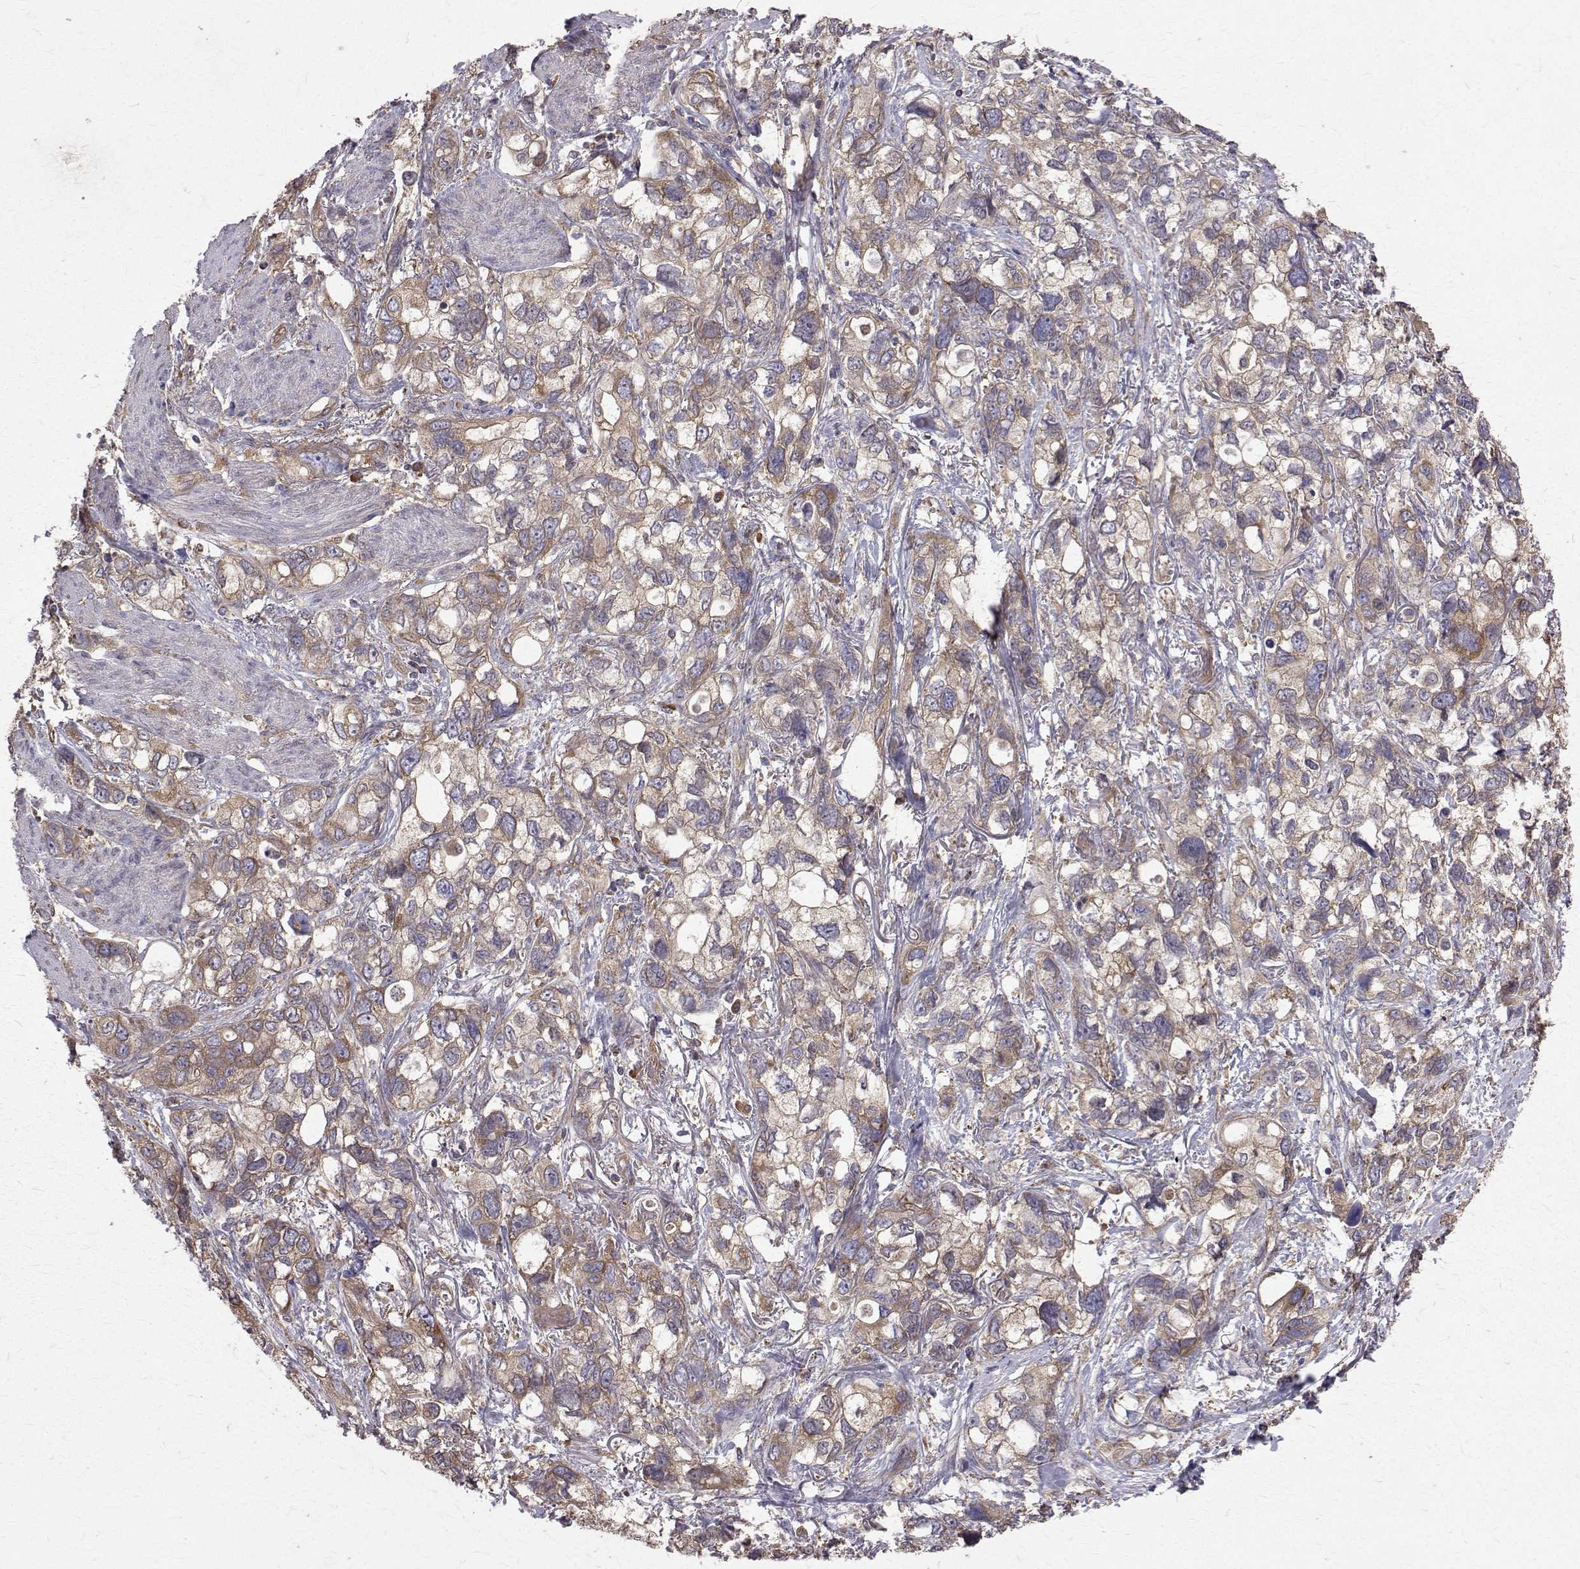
{"staining": {"intensity": "weak", "quantity": ">75%", "location": "cytoplasmic/membranous"}, "tissue": "stomach cancer", "cell_type": "Tumor cells", "image_type": "cancer", "snomed": [{"axis": "morphology", "description": "Adenocarcinoma, NOS"}, {"axis": "topography", "description": "Stomach, upper"}], "caption": "Stomach adenocarcinoma stained for a protein (brown) shows weak cytoplasmic/membranous positive expression in about >75% of tumor cells.", "gene": "FARSB", "patient": {"sex": "female", "age": 81}}